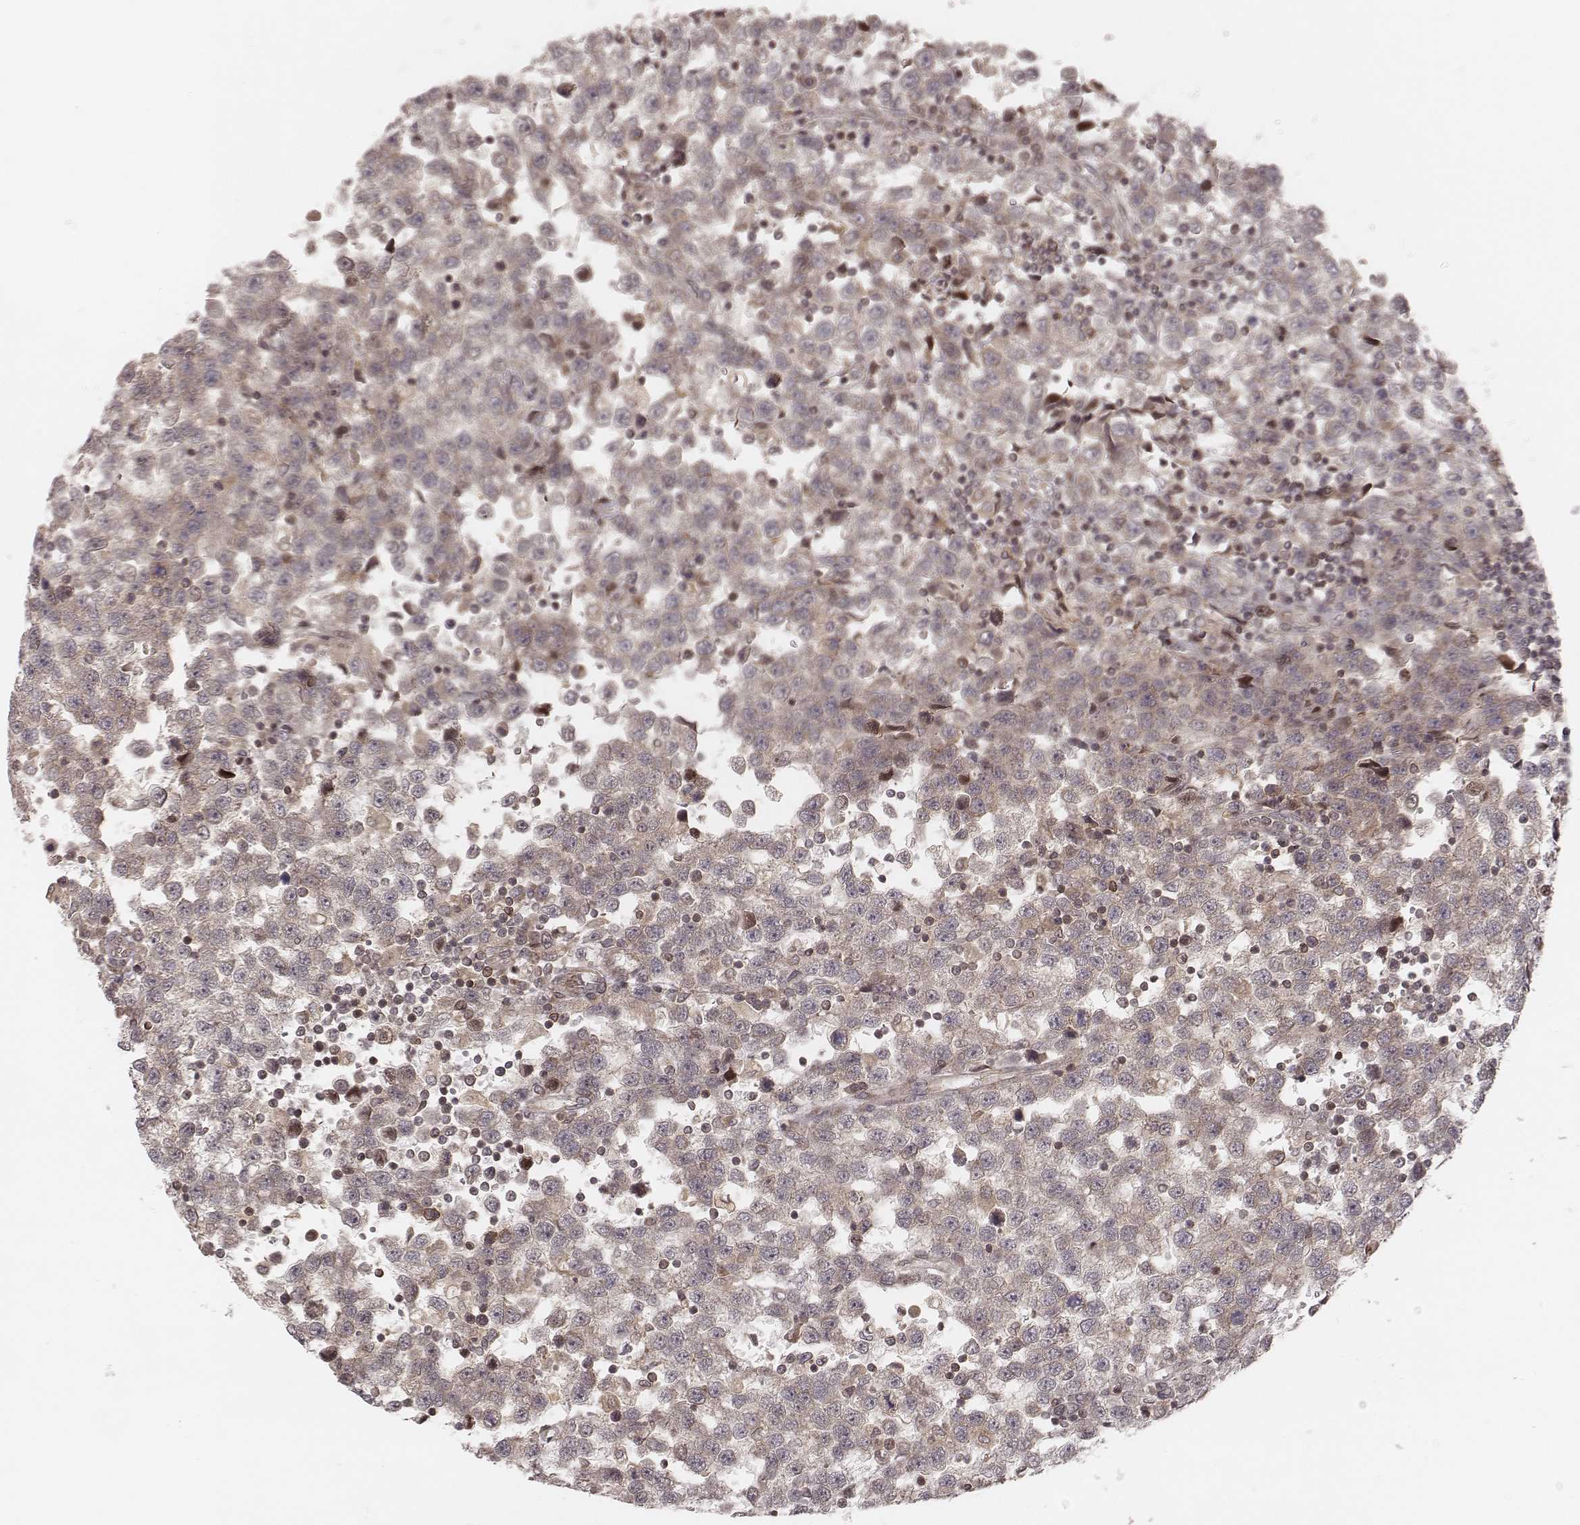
{"staining": {"intensity": "weak", "quantity": ">75%", "location": "cytoplasmic/membranous"}, "tissue": "testis cancer", "cell_type": "Tumor cells", "image_type": "cancer", "snomed": [{"axis": "morphology", "description": "Seminoma, NOS"}, {"axis": "topography", "description": "Testis"}], "caption": "An IHC image of neoplastic tissue is shown. Protein staining in brown shows weak cytoplasmic/membranous positivity in seminoma (testis) within tumor cells.", "gene": "MYO19", "patient": {"sex": "male", "age": 34}}